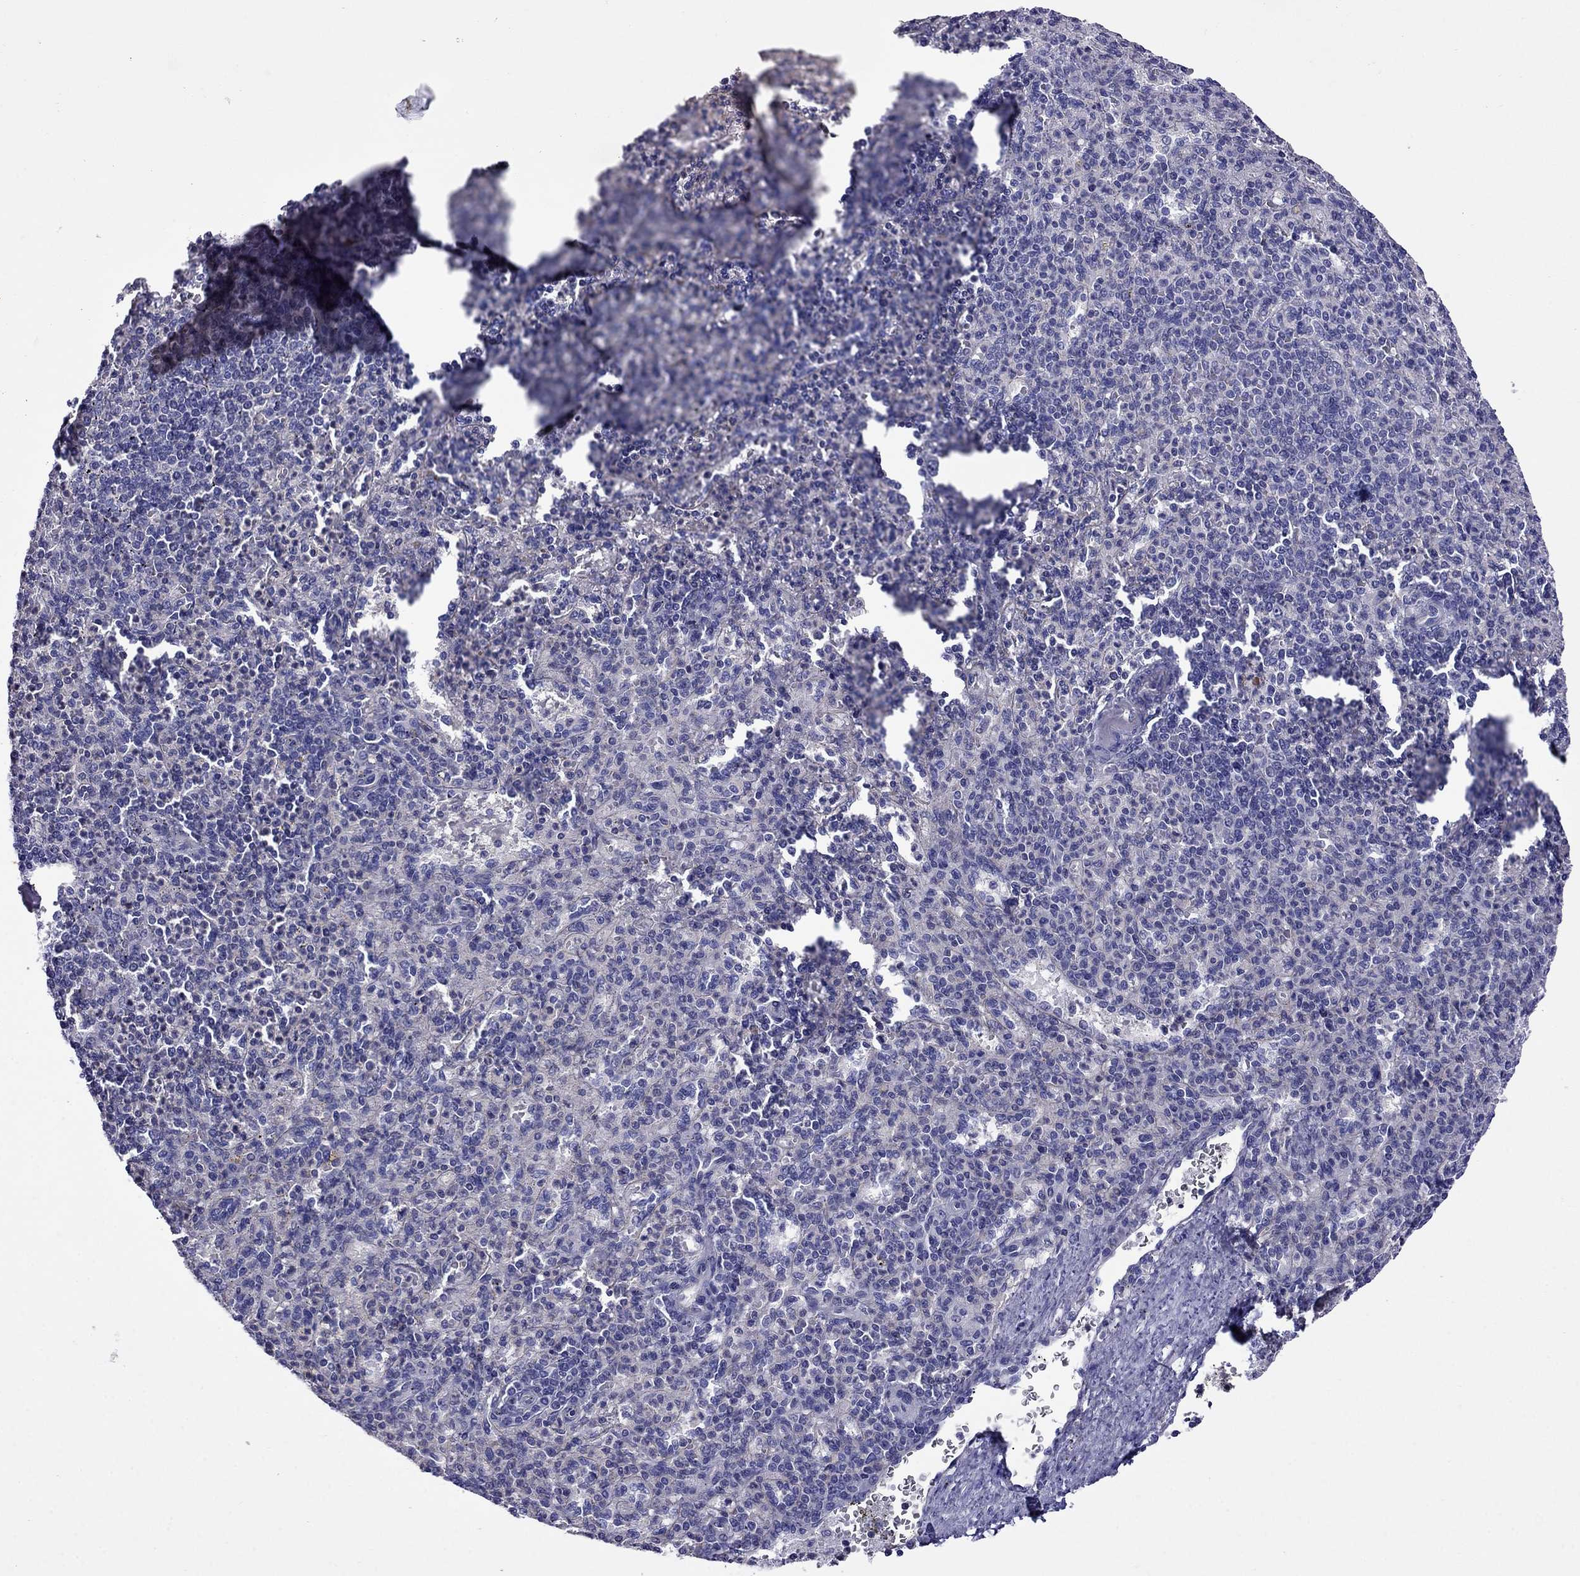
{"staining": {"intensity": "negative", "quantity": "none", "location": "none"}, "tissue": "spleen", "cell_type": "Cells in red pulp", "image_type": "normal", "snomed": [{"axis": "morphology", "description": "Normal tissue, NOS"}, {"axis": "topography", "description": "Spleen"}], "caption": "Immunohistochemistry of unremarkable human spleen displays no expression in cells in red pulp.", "gene": "STAR", "patient": {"sex": "female", "age": 74}}